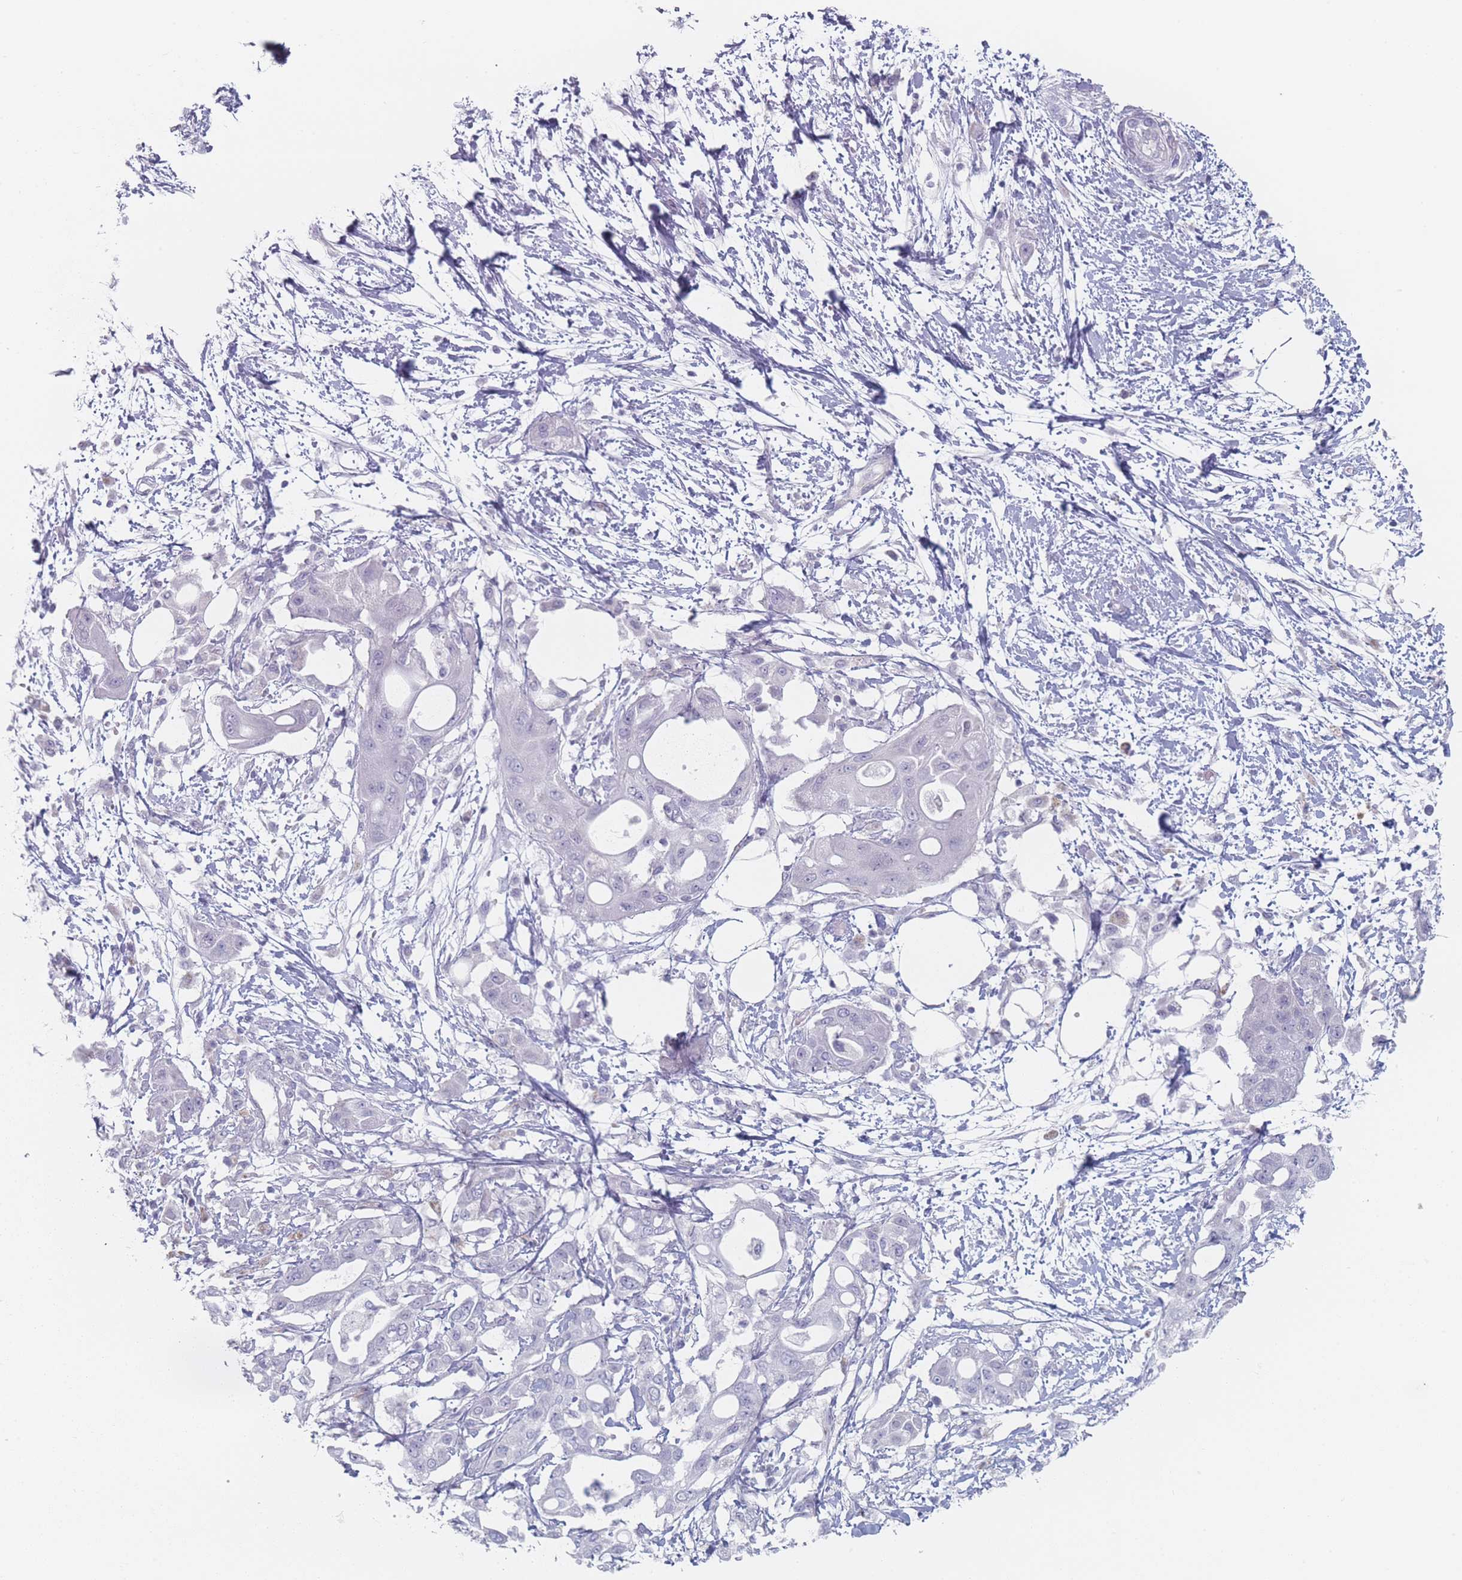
{"staining": {"intensity": "negative", "quantity": "none", "location": "none"}, "tissue": "pancreatic cancer", "cell_type": "Tumor cells", "image_type": "cancer", "snomed": [{"axis": "morphology", "description": "Adenocarcinoma, NOS"}, {"axis": "topography", "description": "Pancreas"}], "caption": "DAB immunohistochemical staining of pancreatic adenocarcinoma reveals no significant staining in tumor cells.", "gene": "RNF4", "patient": {"sex": "male", "age": 68}}